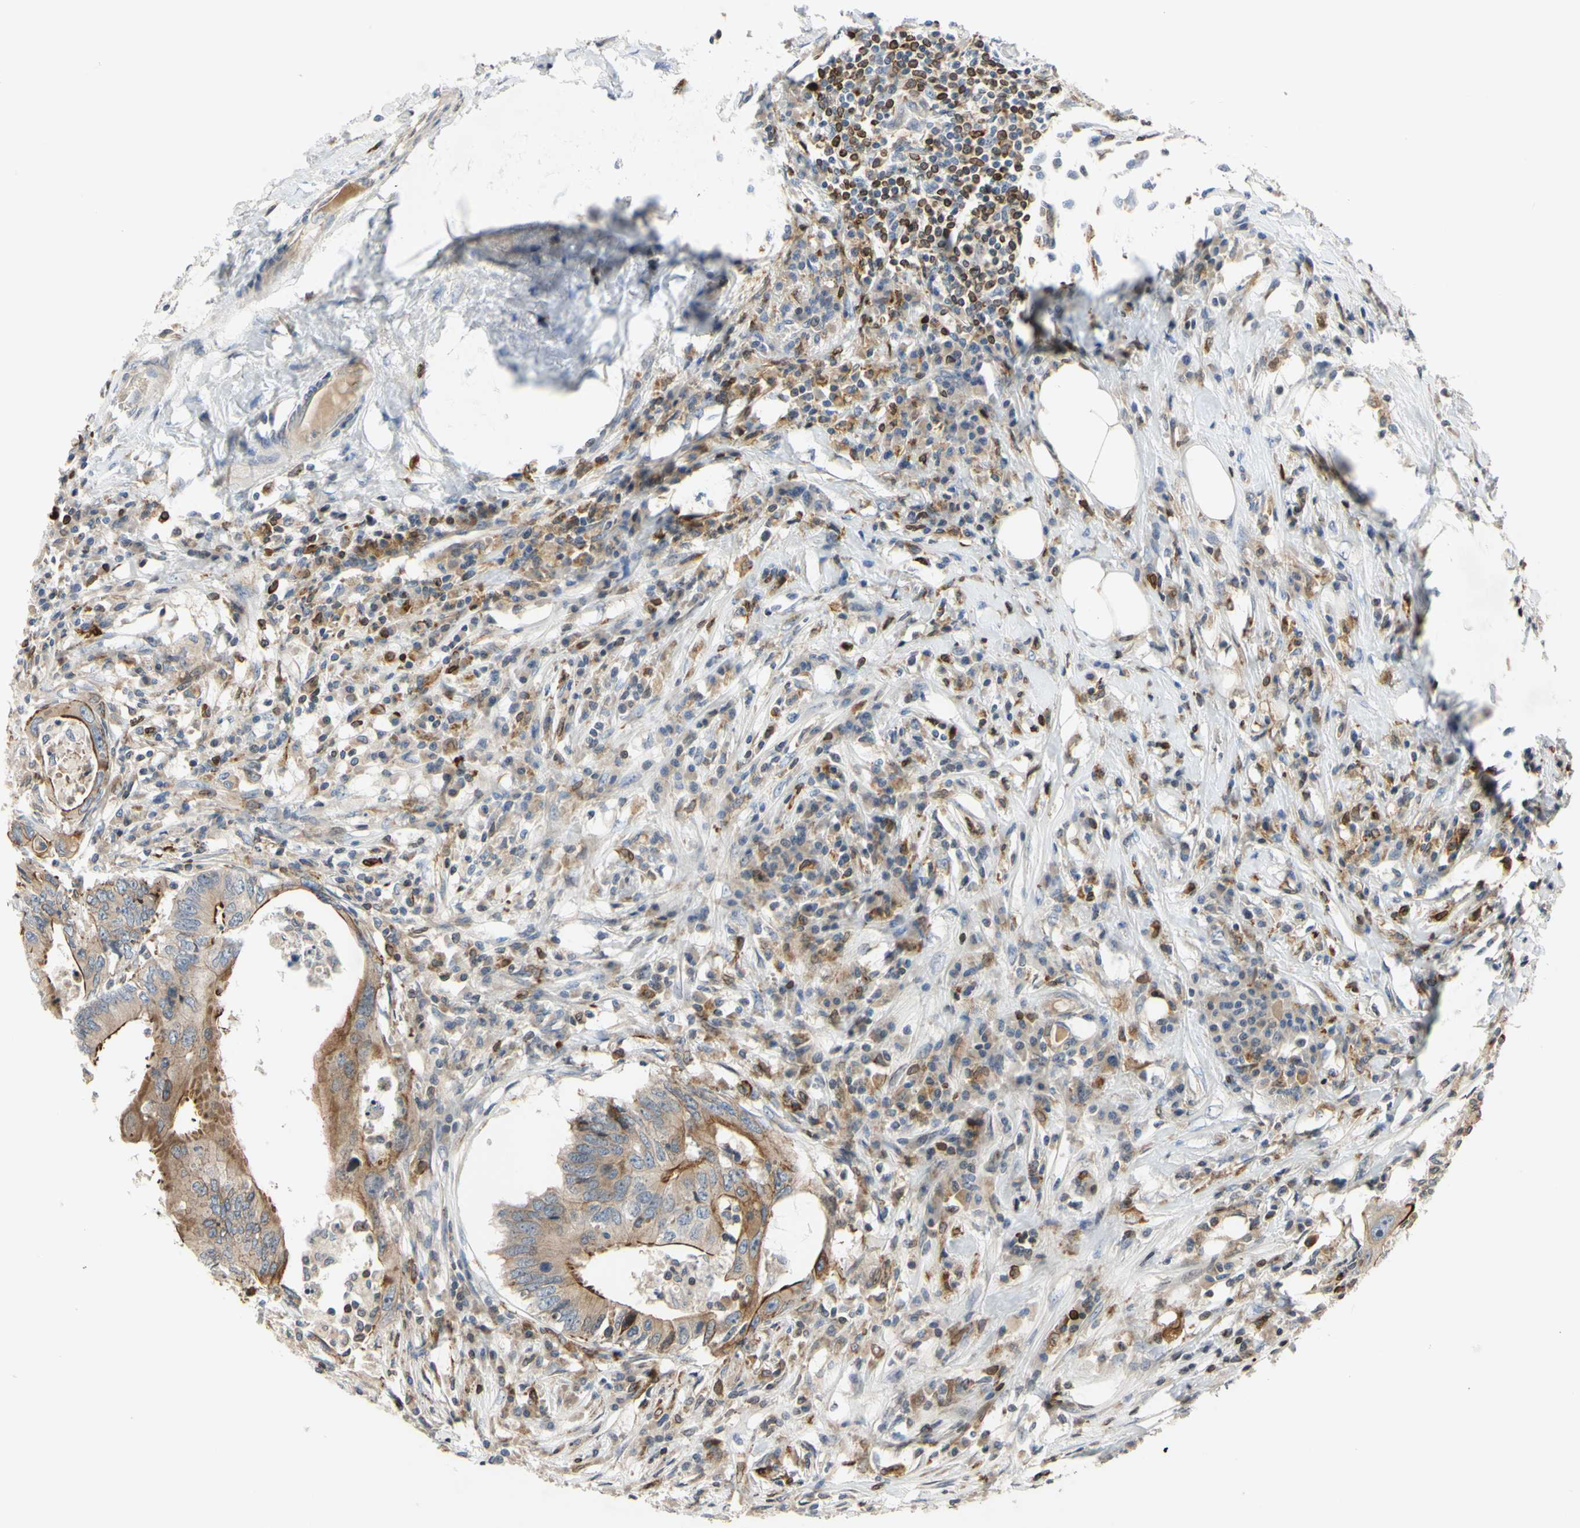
{"staining": {"intensity": "strong", "quantity": "25%-75%", "location": "cytoplasmic/membranous"}, "tissue": "colorectal cancer", "cell_type": "Tumor cells", "image_type": "cancer", "snomed": [{"axis": "morphology", "description": "Adenocarcinoma, NOS"}, {"axis": "topography", "description": "Colon"}], "caption": "Immunohistochemical staining of human colorectal adenocarcinoma reveals strong cytoplasmic/membranous protein positivity in about 25%-75% of tumor cells.", "gene": "PLXNA2", "patient": {"sex": "male", "age": 71}}